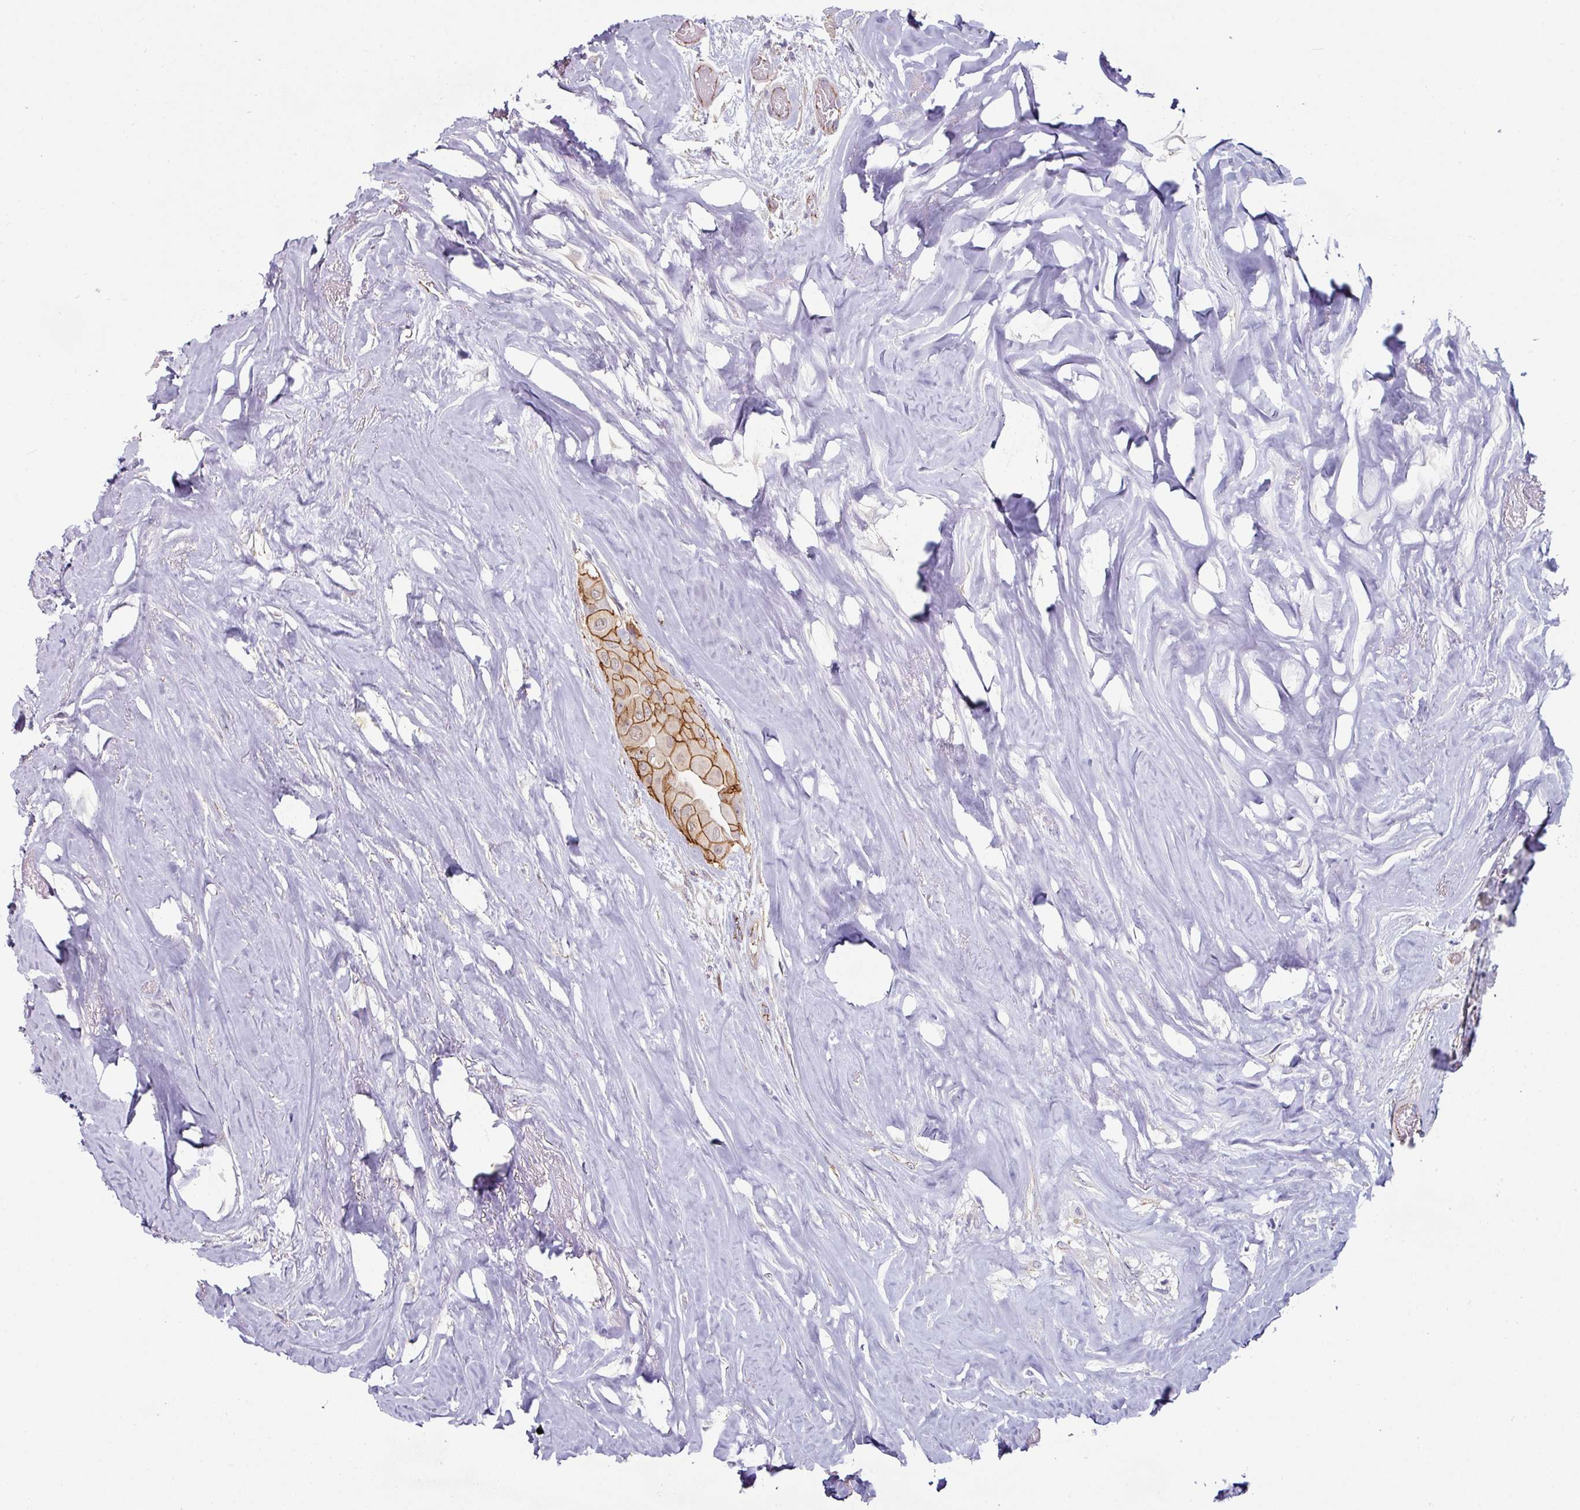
{"staining": {"intensity": "moderate", "quantity": ">75%", "location": "cytoplasmic/membranous"}, "tissue": "thyroid cancer", "cell_type": "Tumor cells", "image_type": "cancer", "snomed": [{"axis": "morphology", "description": "Papillary adenocarcinoma, NOS"}, {"axis": "topography", "description": "Thyroid gland"}], "caption": "This micrograph shows IHC staining of human thyroid cancer (papillary adenocarcinoma), with medium moderate cytoplasmic/membranous staining in about >75% of tumor cells.", "gene": "JUP", "patient": {"sex": "female", "age": 59}}